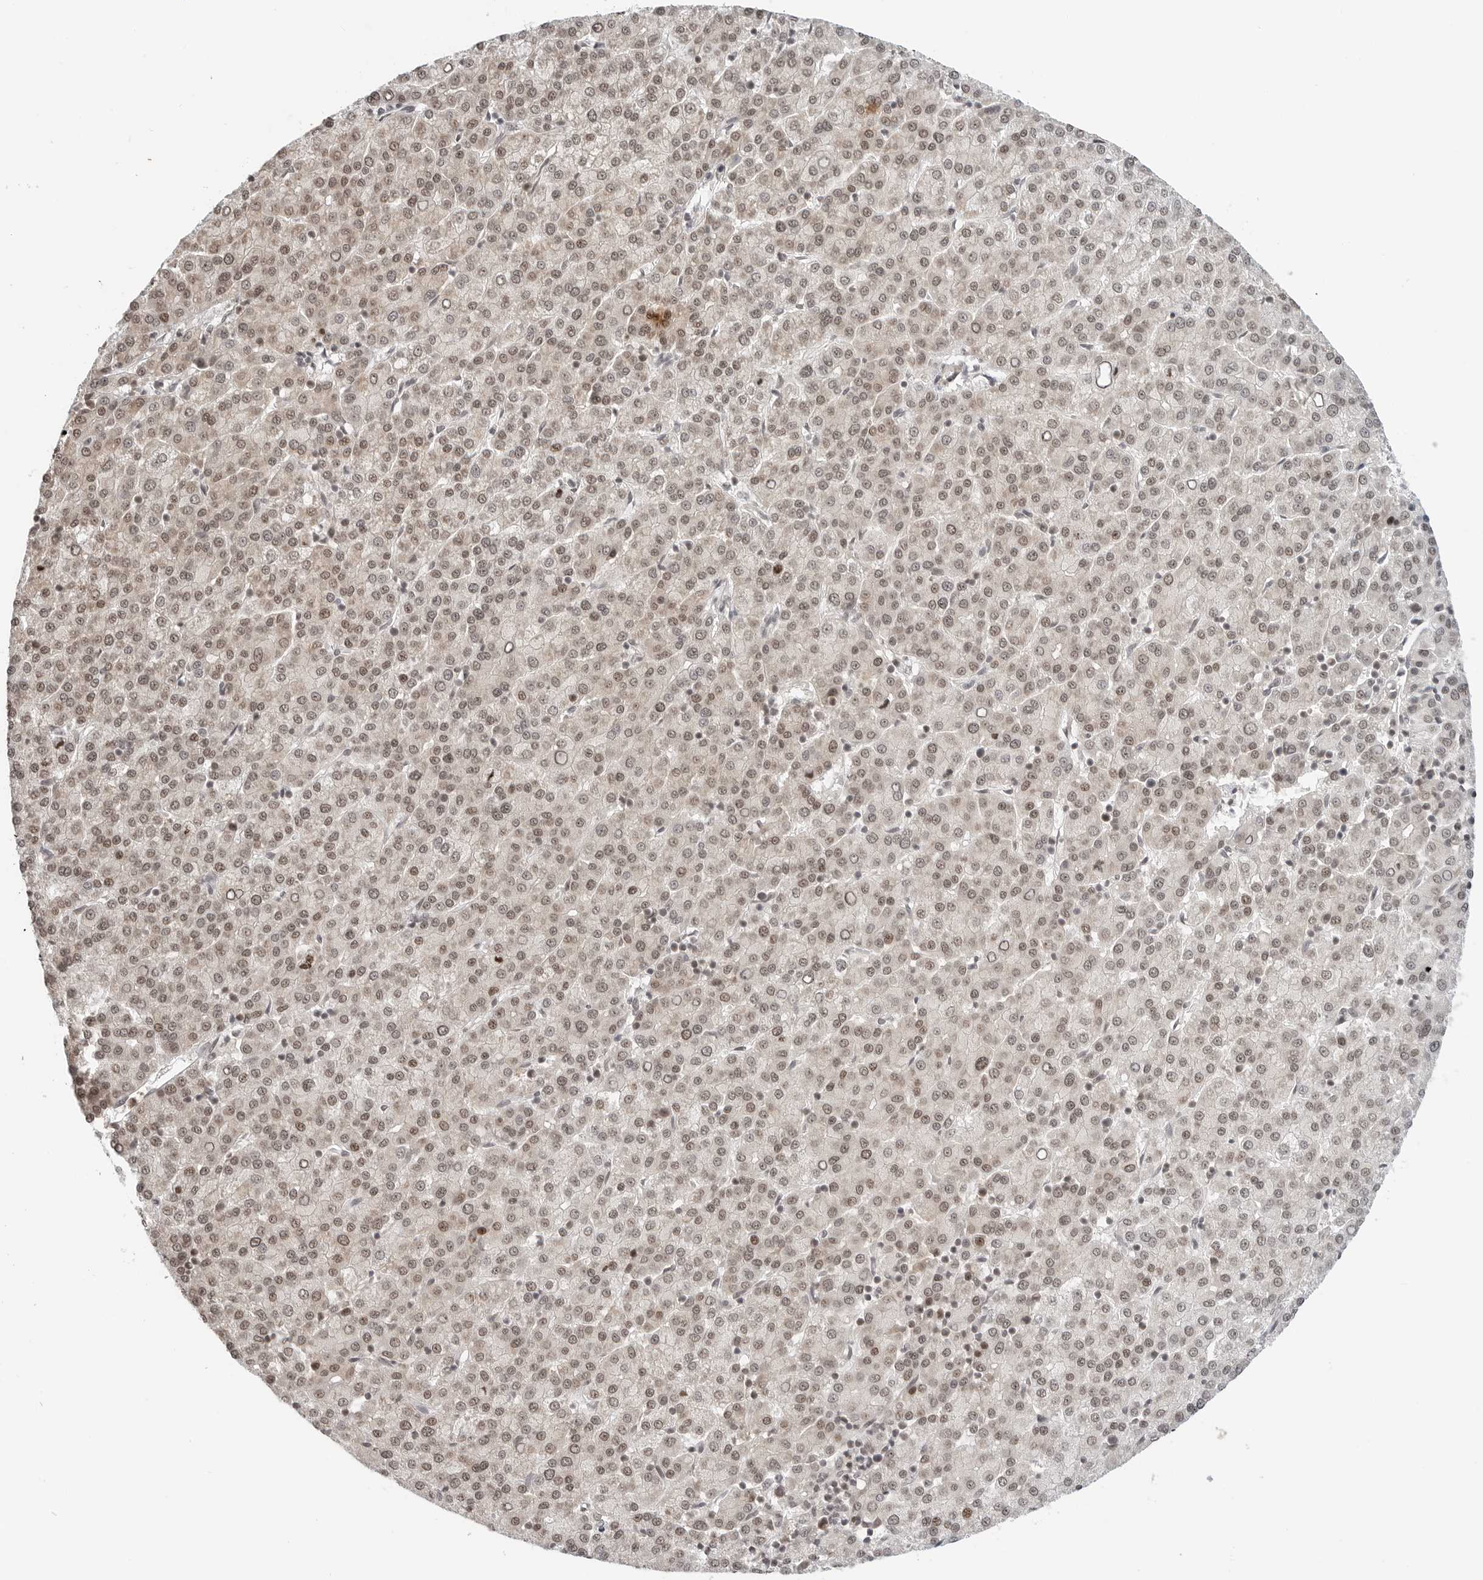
{"staining": {"intensity": "moderate", "quantity": ">75%", "location": "nuclear"}, "tissue": "liver cancer", "cell_type": "Tumor cells", "image_type": "cancer", "snomed": [{"axis": "morphology", "description": "Carcinoma, Hepatocellular, NOS"}, {"axis": "topography", "description": "Liver"}], "caption": "Liver cancer stained for a protein displays moderate nuclear positivity in tumor cells.", "gene": "METAP1", "patient": {"sex": "female", "age": 58}}